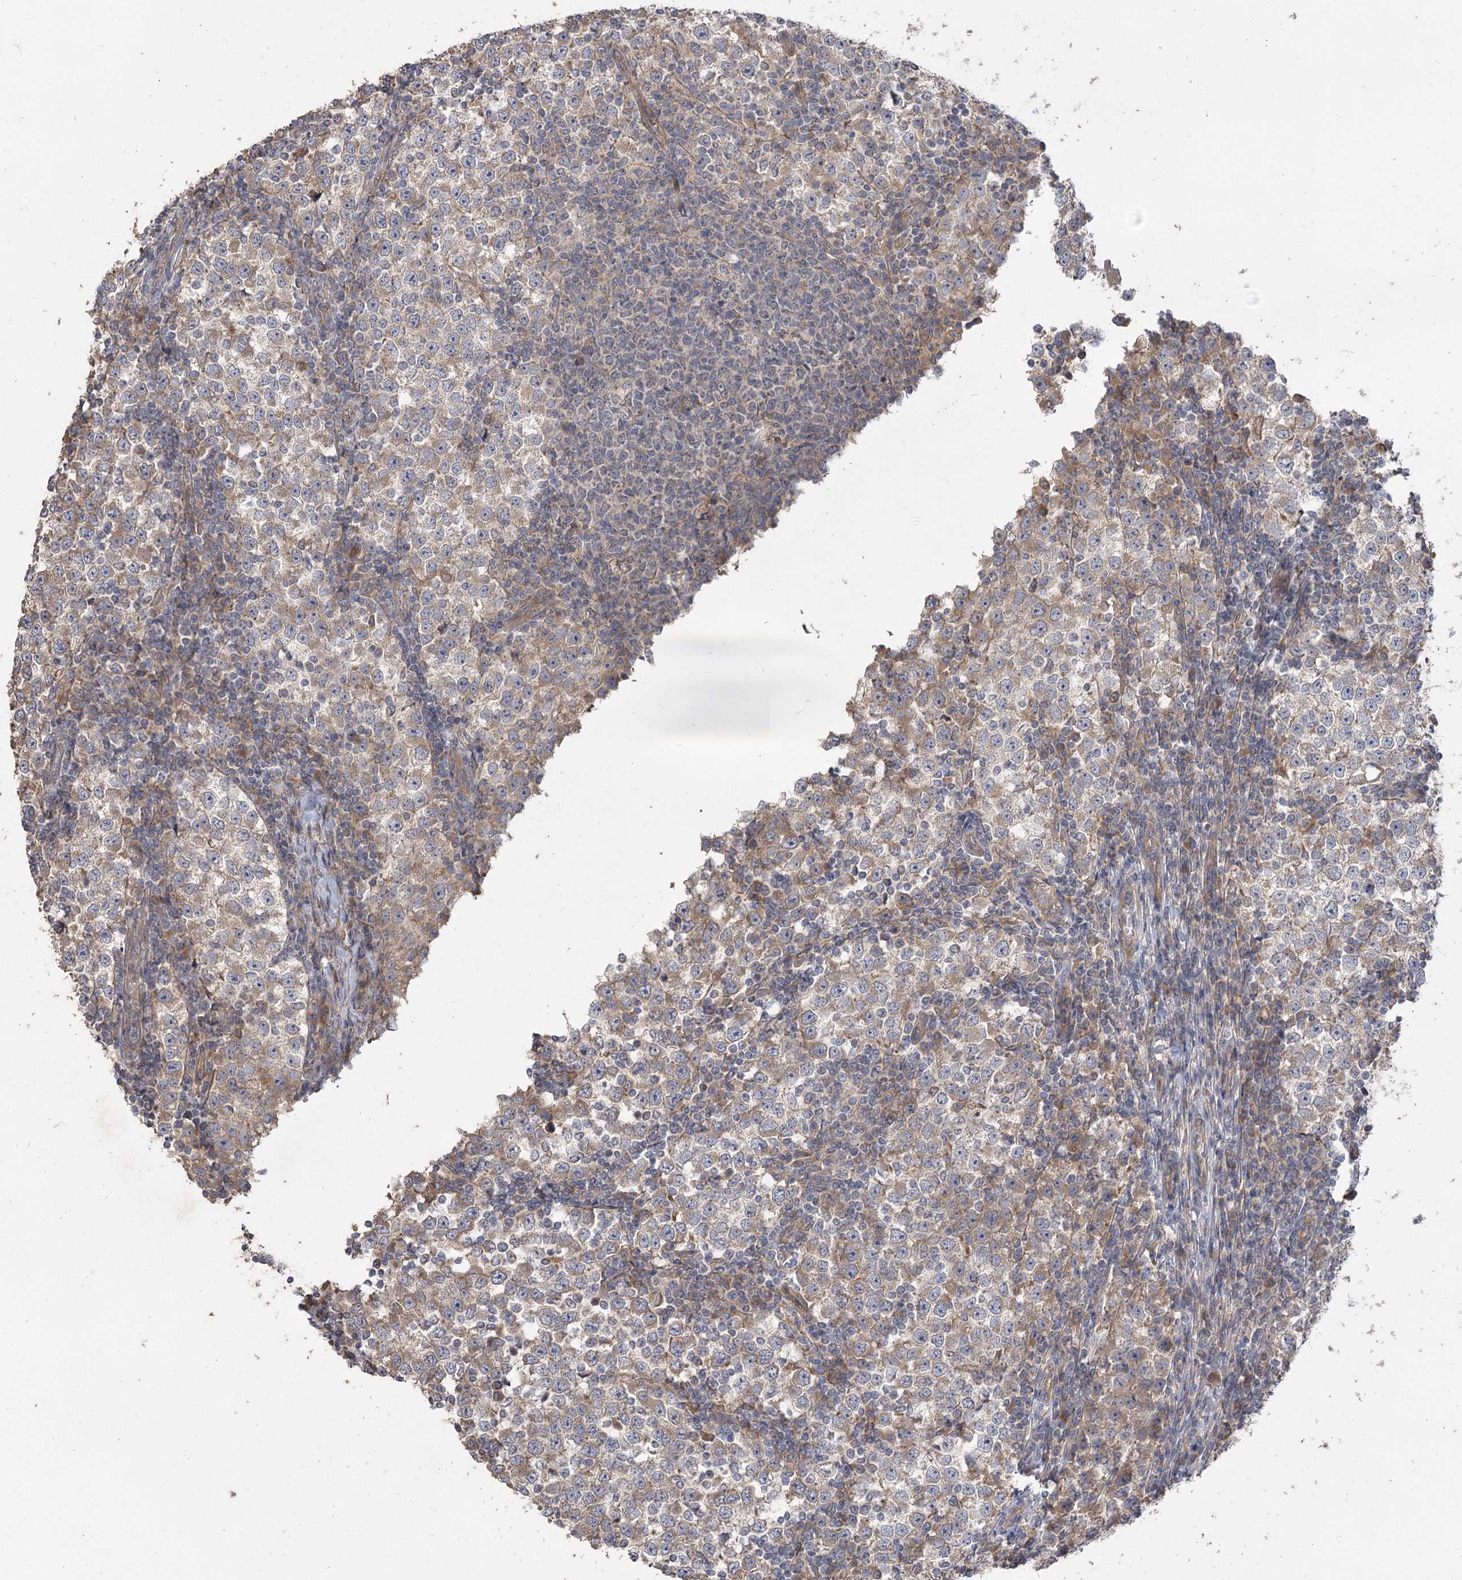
{"staining": {"intensity": "weak", "quantity": "25%-75%", "location": "cytoplasmic/membranous"}, "tissue": "testis cancer", "cell_type": "Tumor cells", "image_type": "cancer", "snomed": [{"axis": "morphology", "description": "Seminoma, NOS"}, {"axis": "topography", "description": "Testis"}], "caption": "Human testis cancer (seminoma) stained for a protein (brown) displays weak cytoplasmic/membranous positive expression in about 25%-75% of tumor cells.", "gene": "RIN2", "patient": {"sex": "male", "age": 65}}